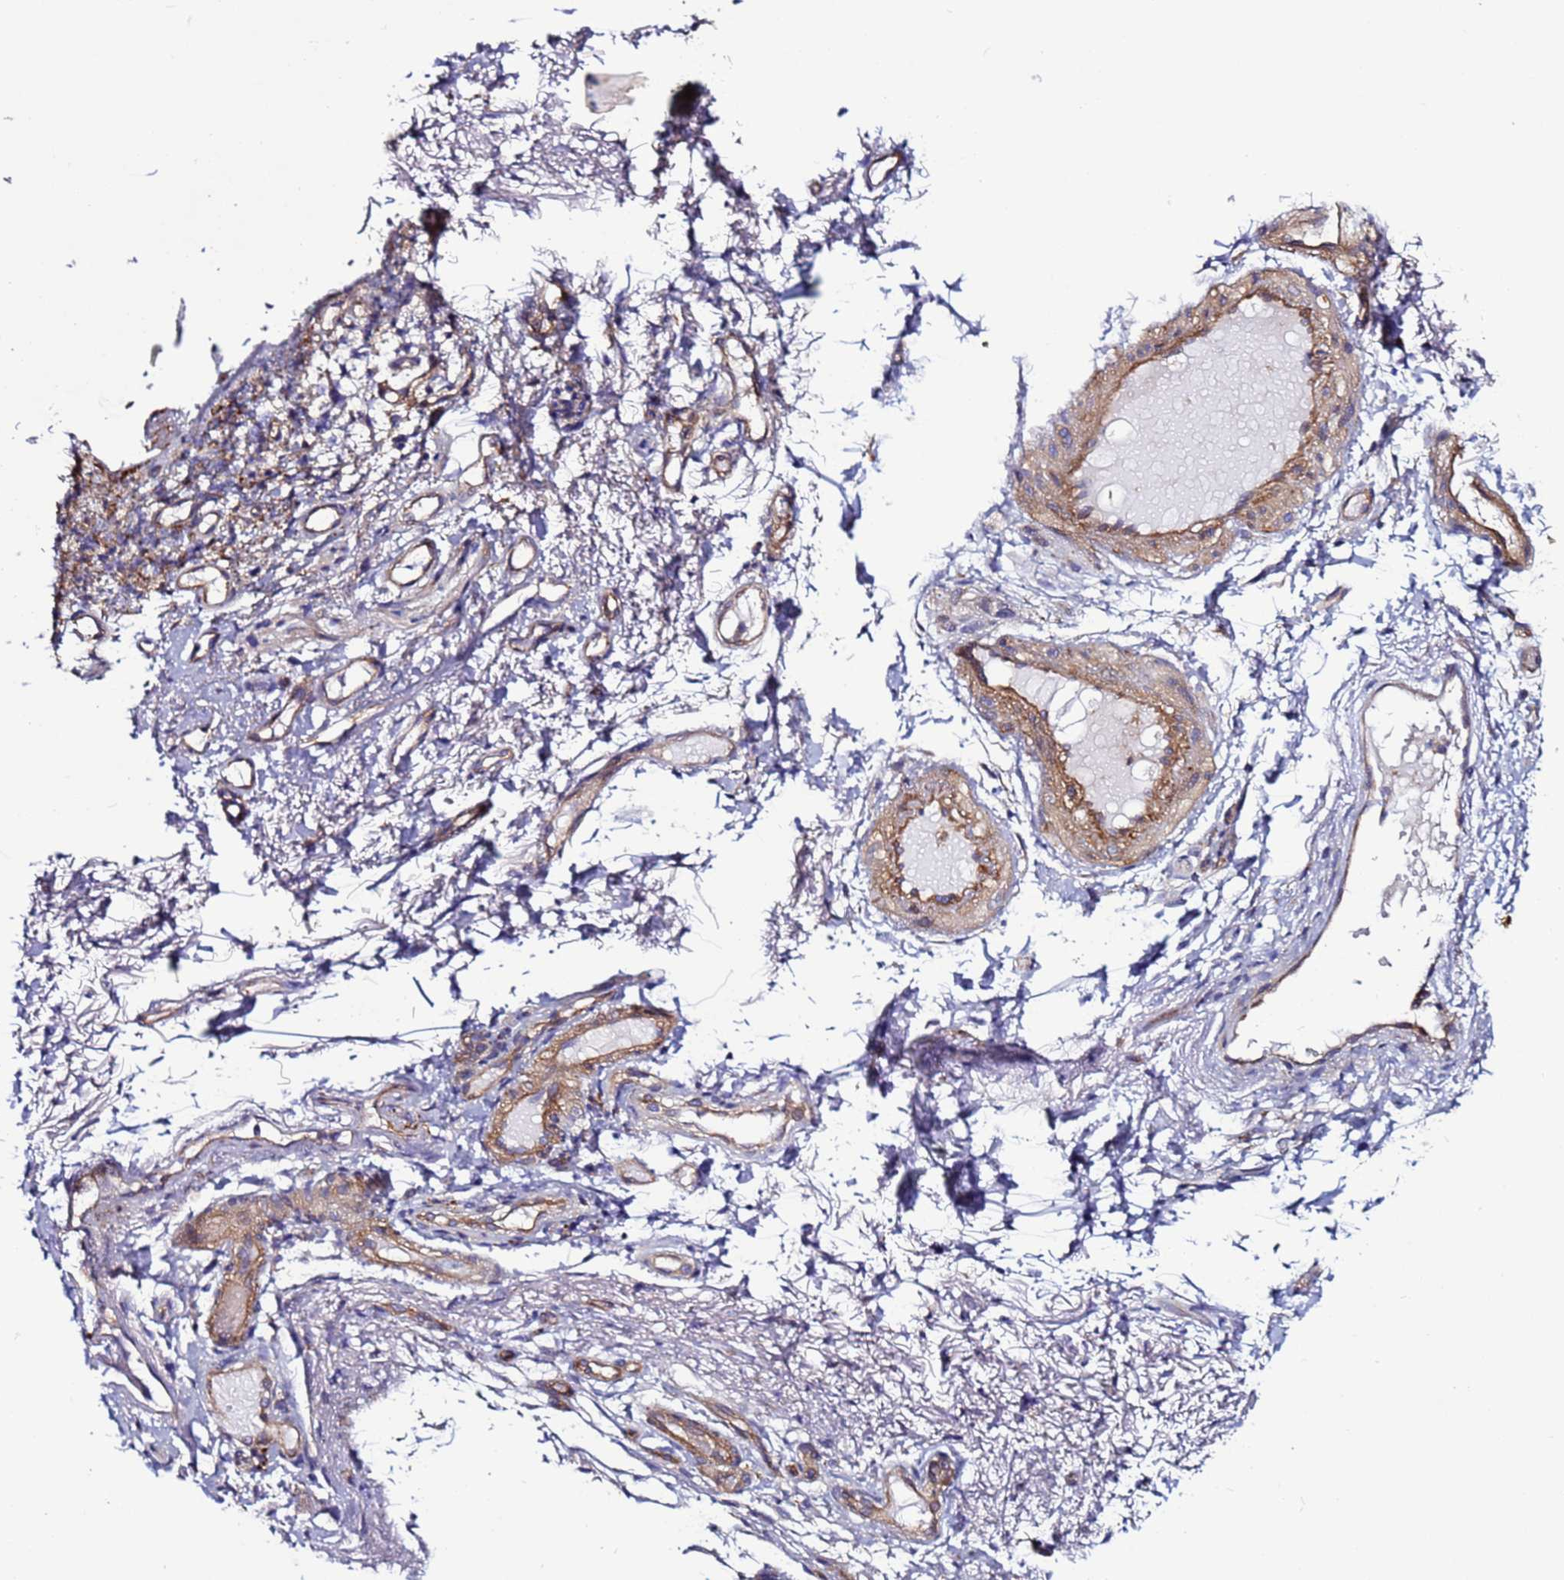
{"staining": {"intensity": "negative", "quantity": "none", "location": "none"}, "tissue": "adipose tissue", "cell_type": "Adipocytes", "image_type": "normal", "snomed": [{"axis": "morphology", "description": "Normal tissue, NOS"}, {"axis": "morphology", "description": "Basal cell carcinoma"}, {"axis": "topography", "description": "Cartilage tissue"}, {"axis": "topography", "description": "Nasopharynx"}, {"axis": "topography", "description": "Oral tissue"}], "caption": "IHC of benign human adipose tissue displays no expression in adipocytes.", "gene": "EFCAB8", "patient": {"sex": "female", "age": 77}}